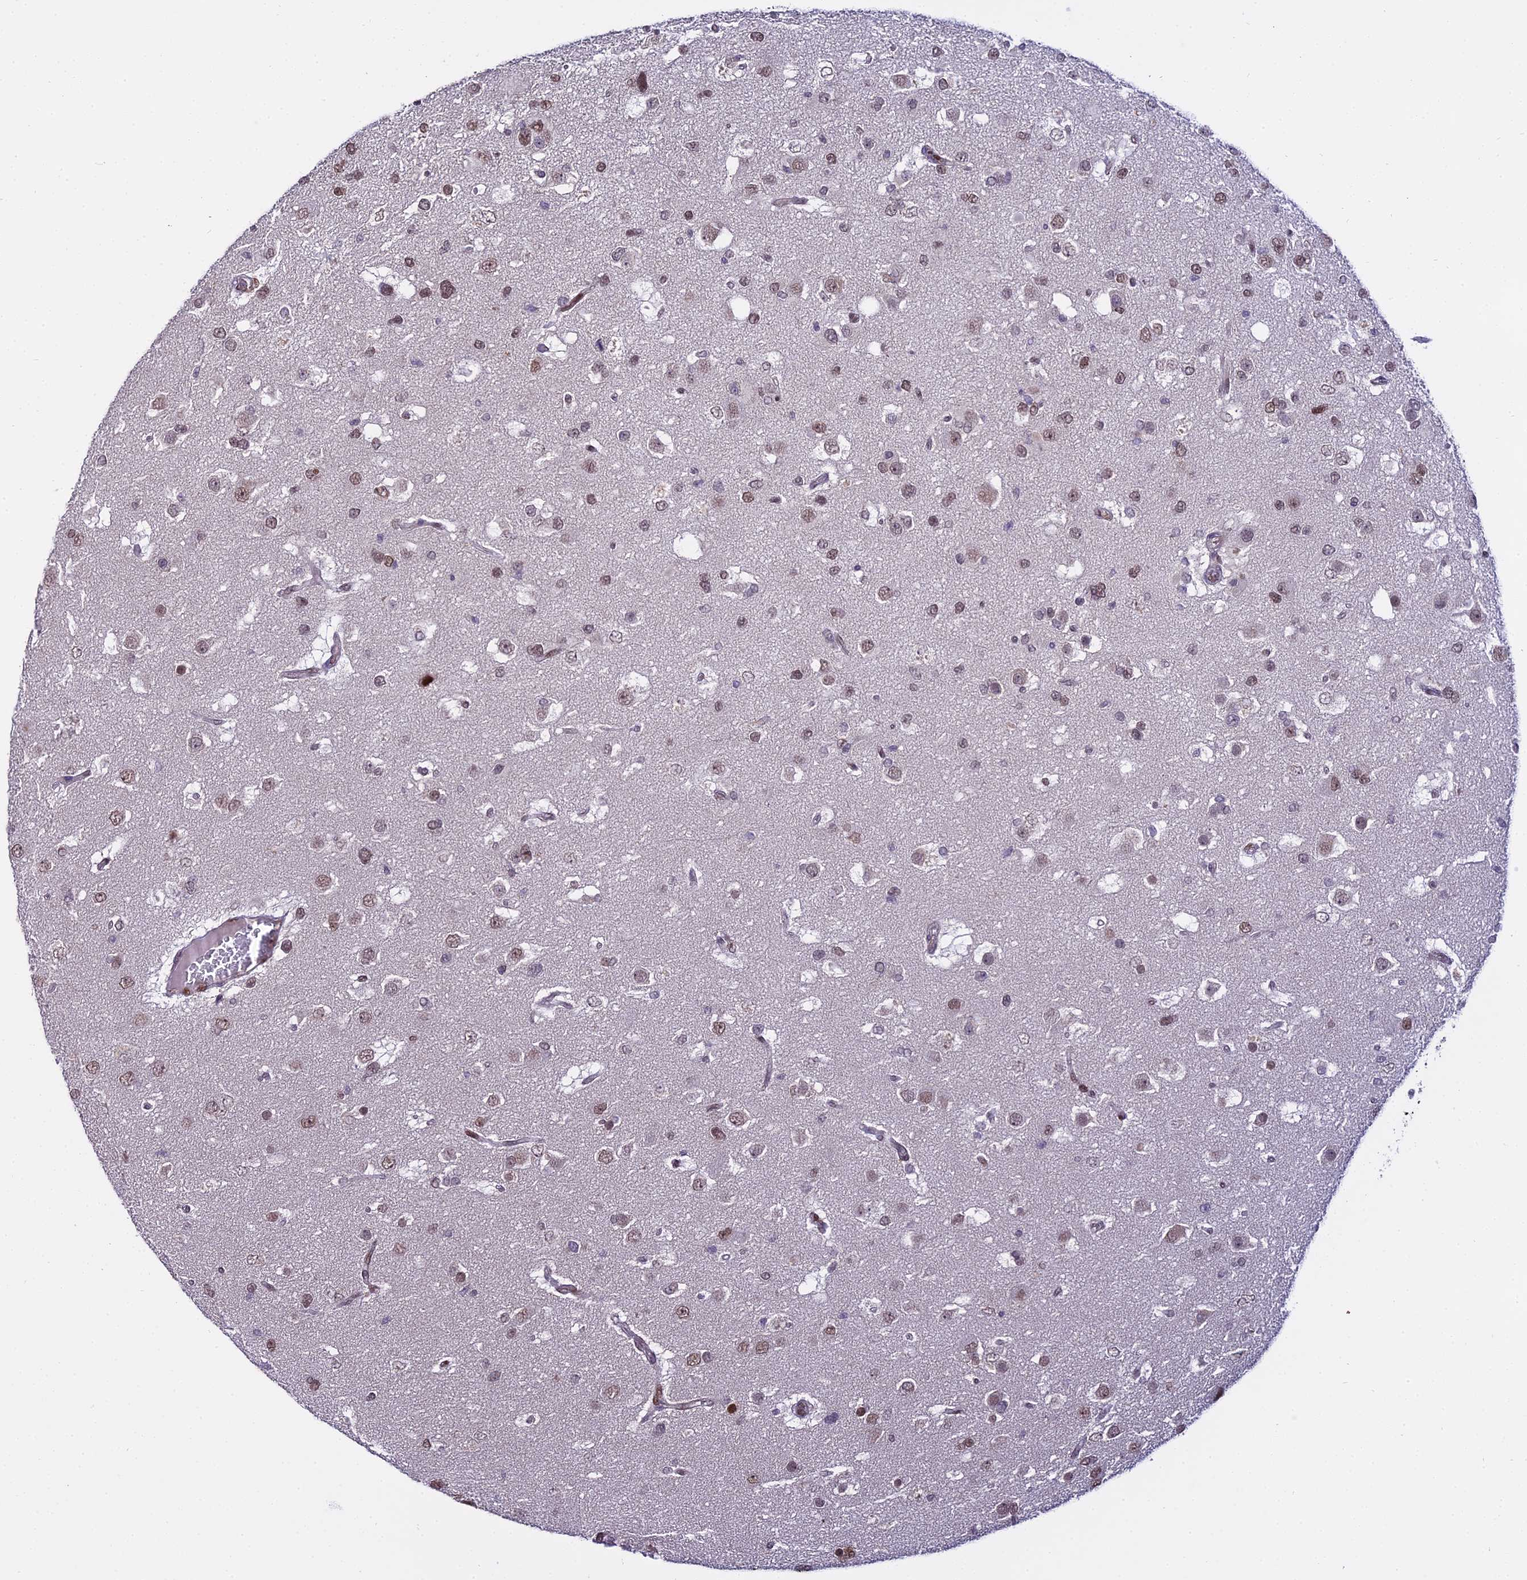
{"staining": {"intensity": "moderate", "quantity": "25%-75%", "location": "nuclear"}, "tissue": "glioma", "cell_type": "Tumor cells", "image_type": "cancer", "snomed": [{"axis": "morphology", "description": "Glioma, malignant, High grade"}, {"axis": "topography", "description": "Brain"}], "caption": "A brown stain highlights moderate nuclear staining of a protein in human malignant glioma (high-grade) tumor cells.", "gene": "ZNF707", "patient": {"sex": "male", "age": 53}}